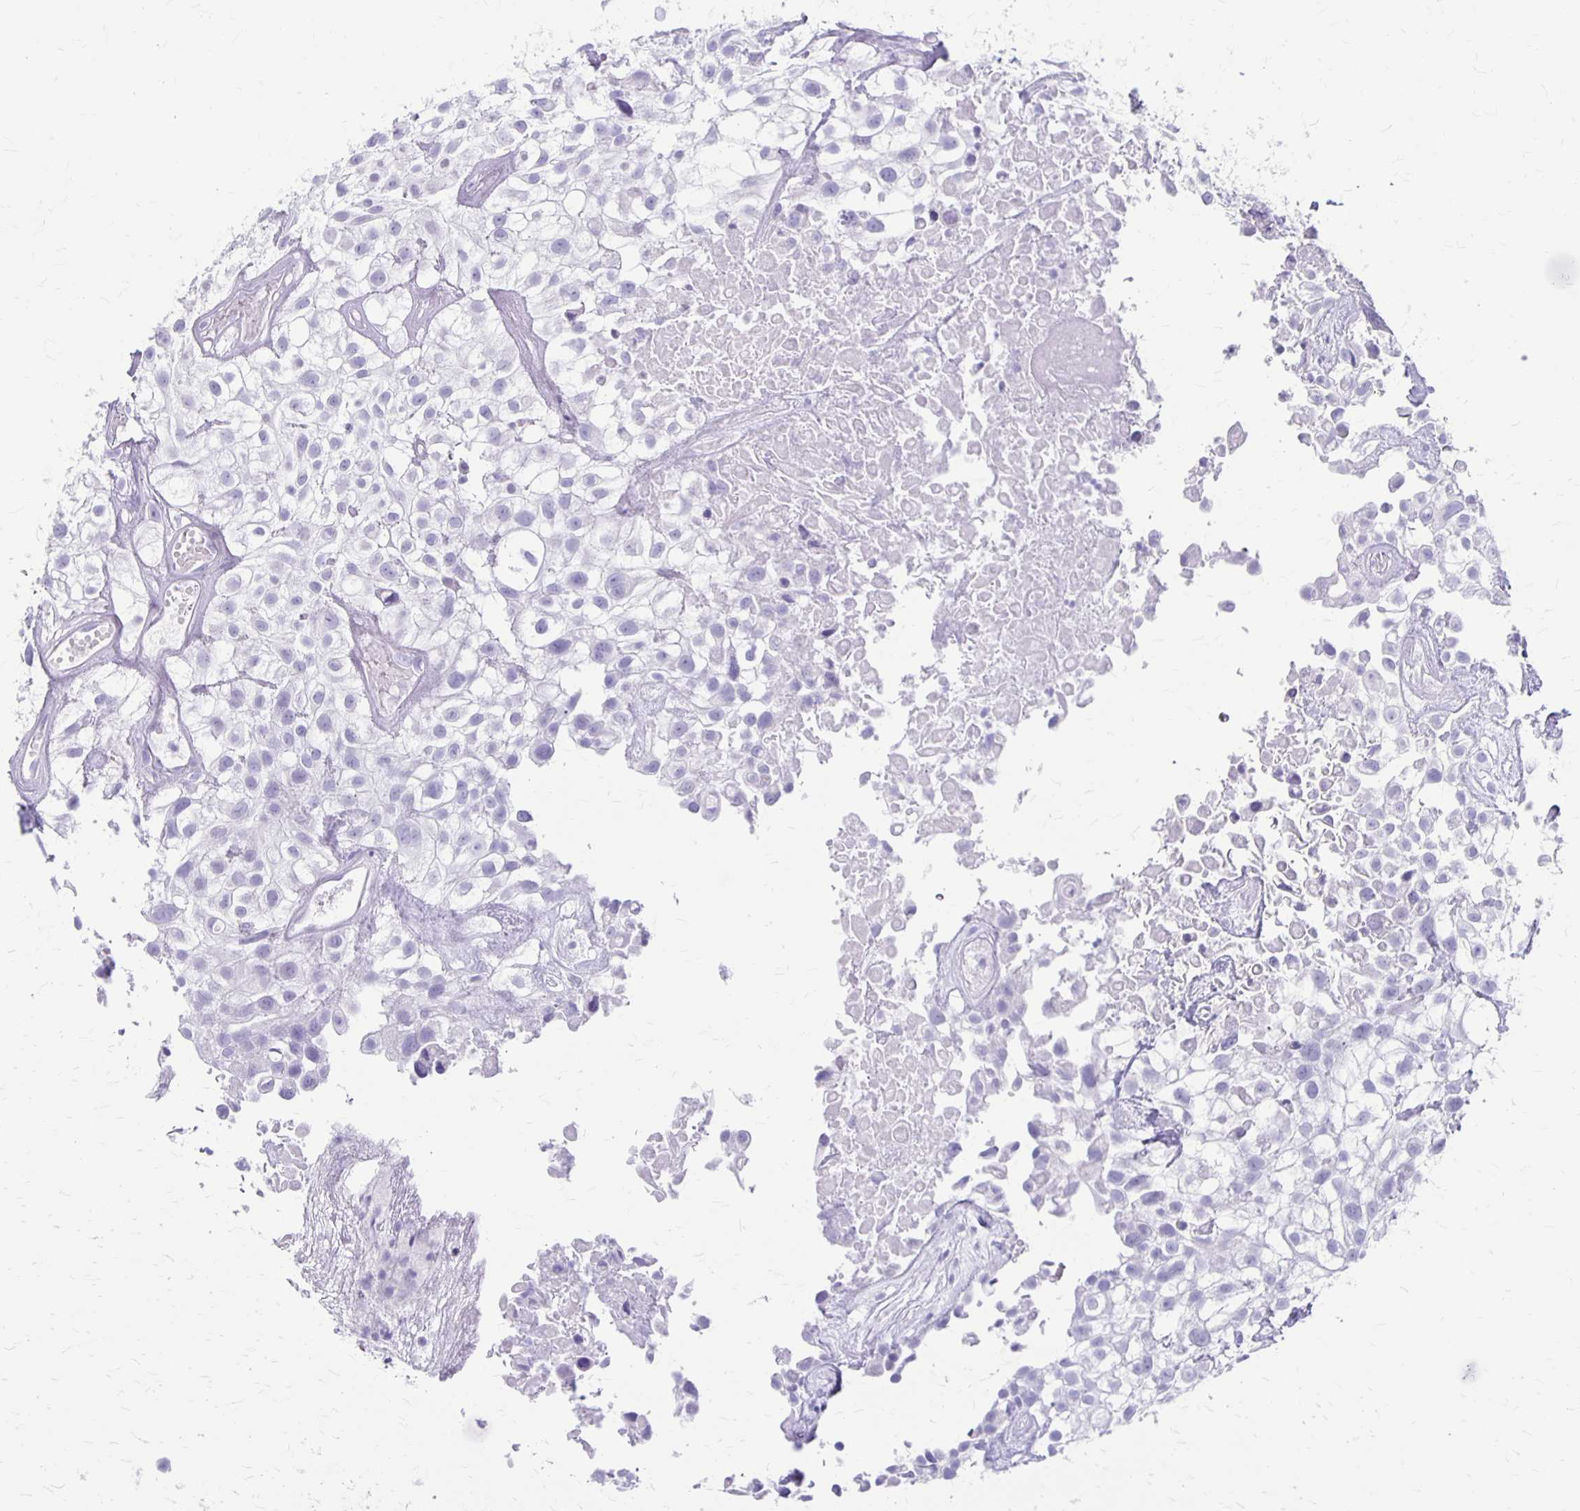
{"staining": {"intensity": "negative", "quantity": "none", "location": "none"}, "tissue": "urothelial cancer", "cell_type": "Tumor cells", "image_type": "cancer", "snomed": [{"axis": "morphology", "description": "Urothelial carcinoma, High grade"}, {"axis": "topography", "description": "Urinary bladder"}], "caption": "Human high-grade urothelial carcinoma stained for a protein using immunohistochemistry (IHC) displays no positivity in tumor cells.", "gene": "MAGEC2", "patient": {"sex": "male", "age": 56}}